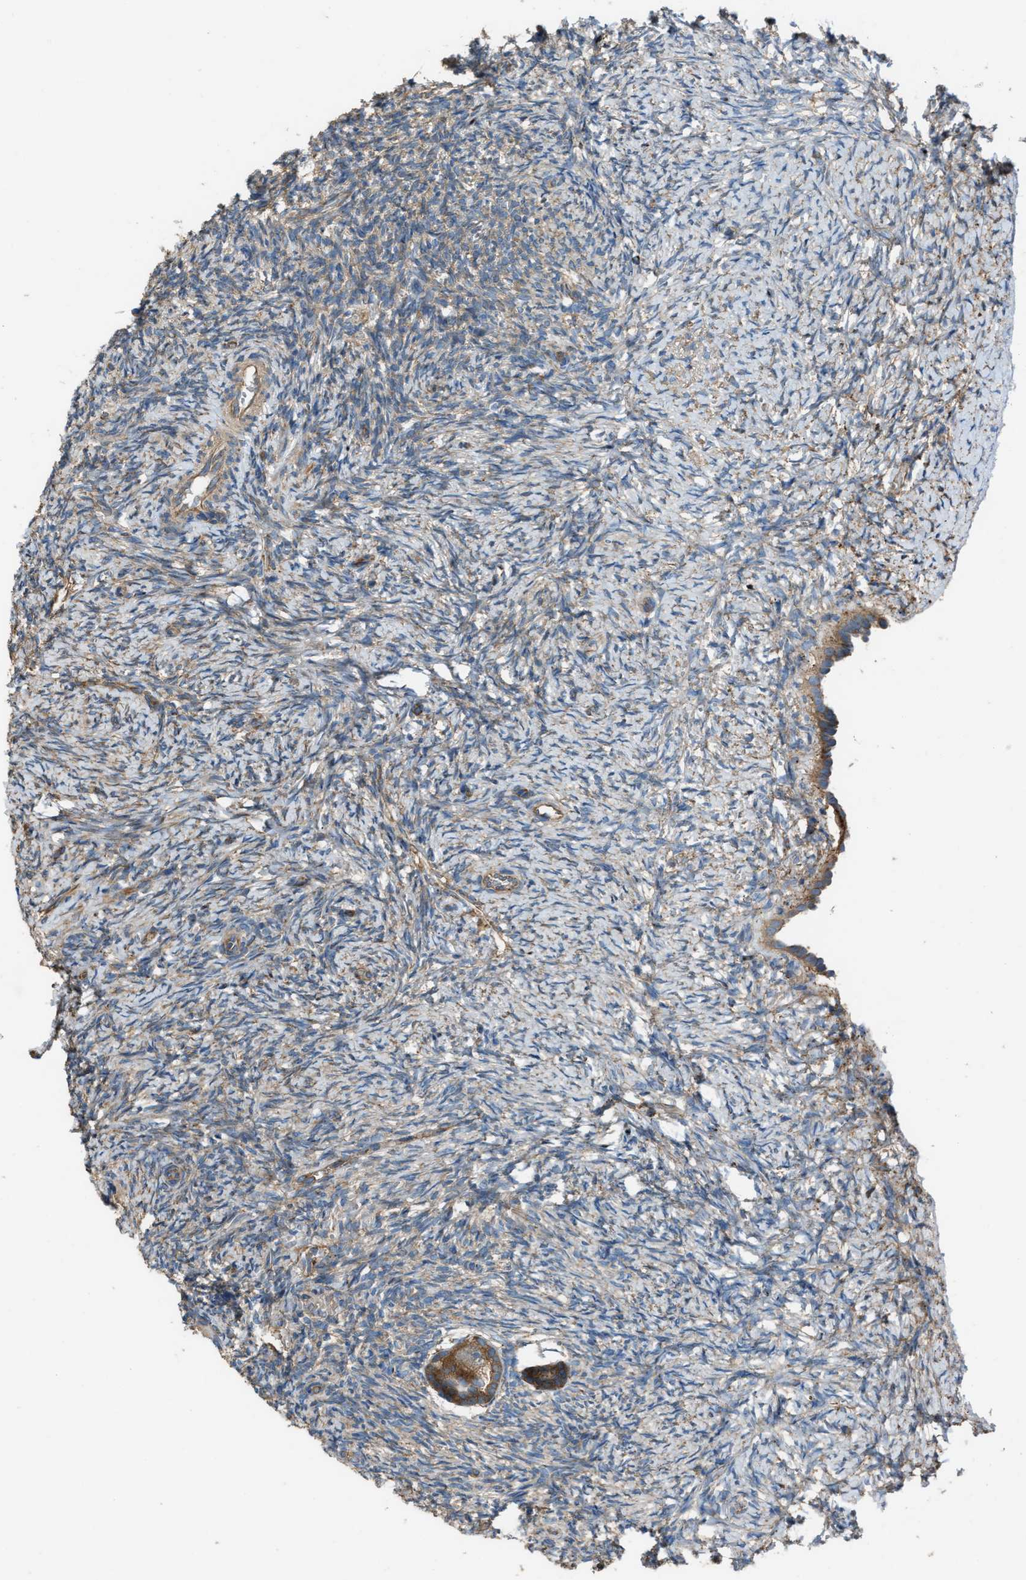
{"staining": {"intensity": "moderate", "quantity": ">75%", "location": "cytoplasmic/membranous"}, "tissue": "ovary", "cell_type": "Follicle cells", "image_type": "normal", "snomed": [{"axis": "morphology", "description": "Normal tissue, NOS"}, {"axis": "topography", "description": "Ovary"}], "caption": "Immunohistochemistry of normal ovary exhibits medium levels of moderate cytoplasmic/membranous positivity in approximately >75% of follicle cells.", "gene": "TRPC1", "patient": {"sex": "female", "age": 41}}